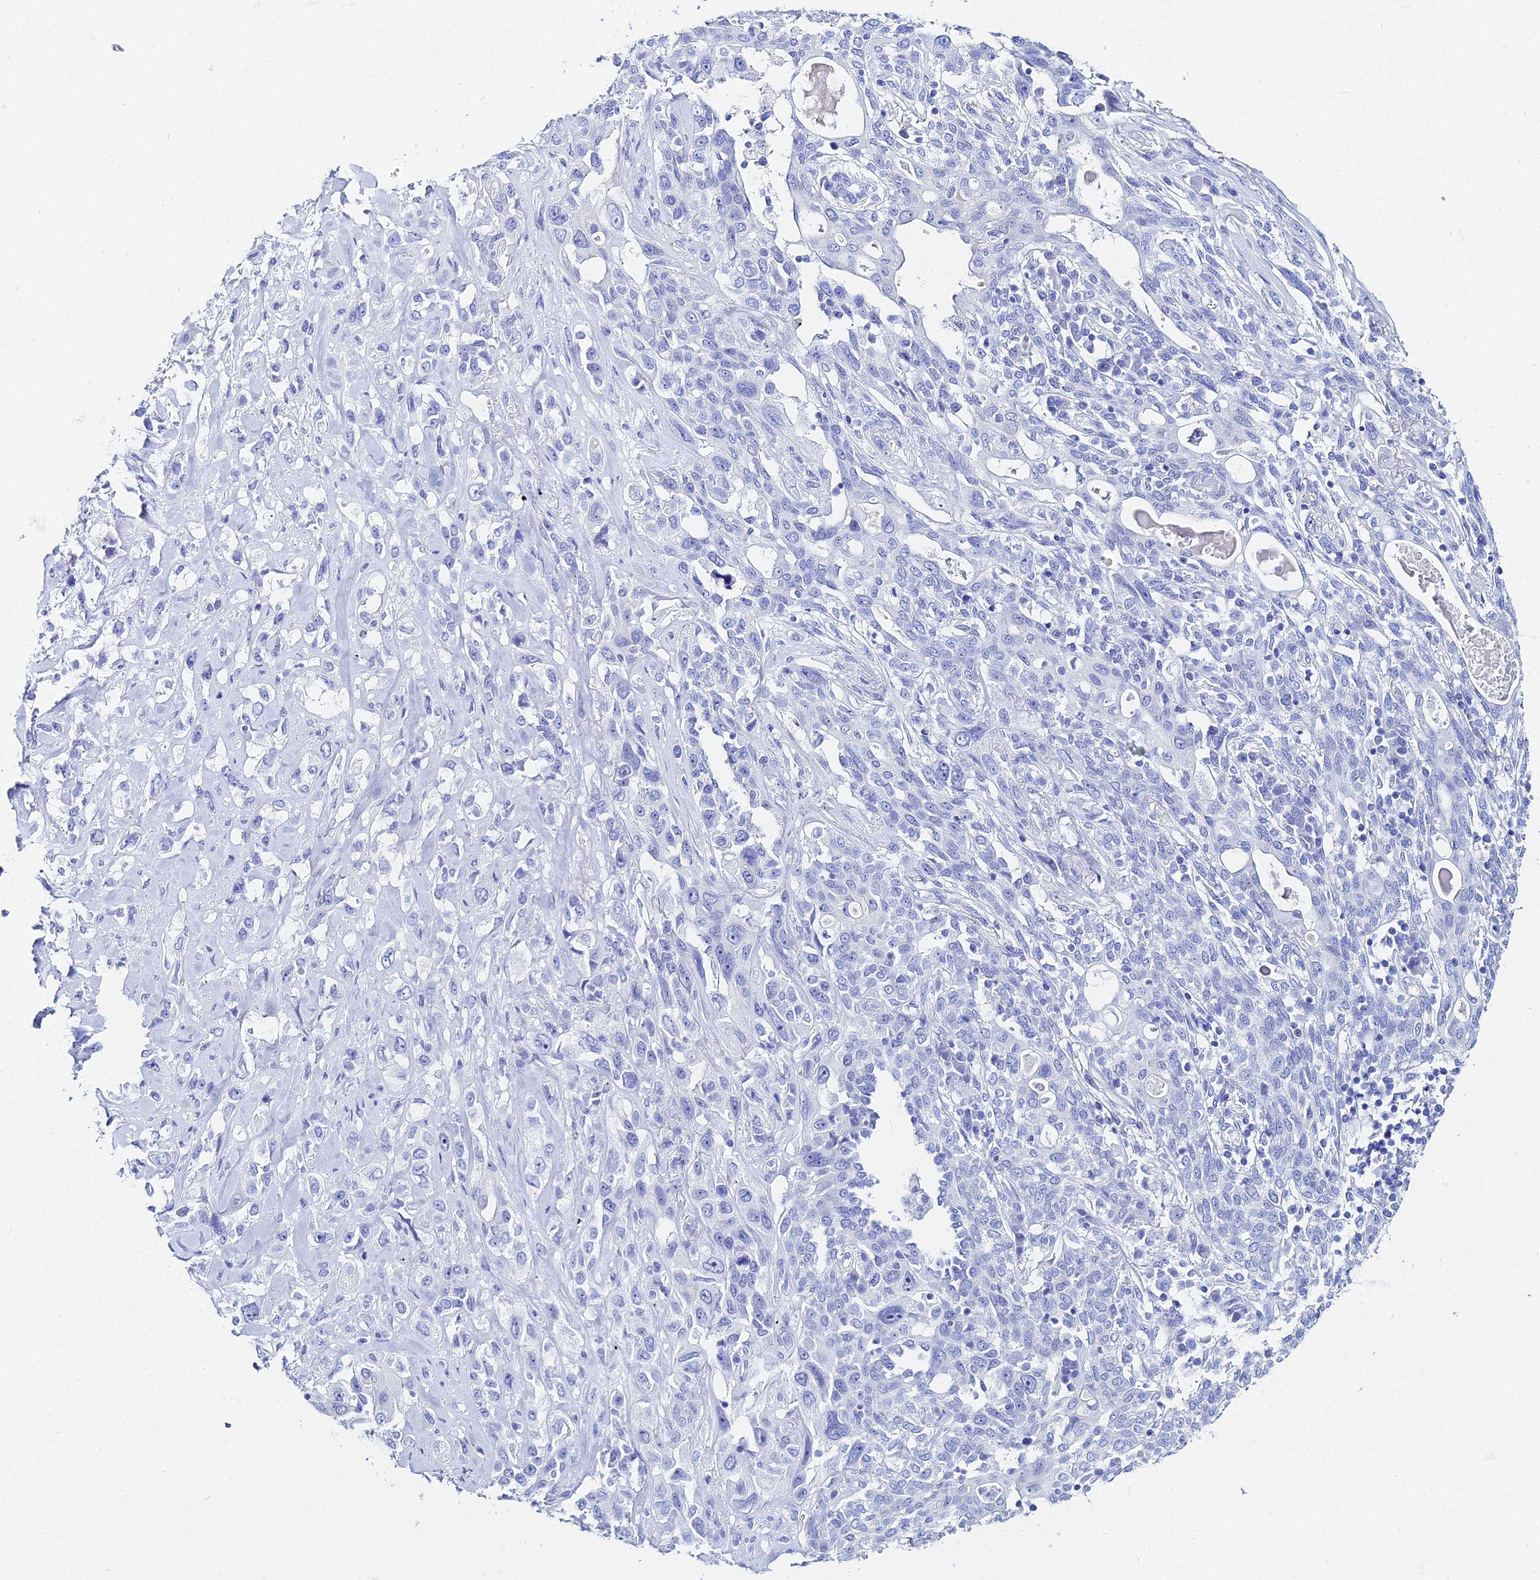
{"staining": {"intensity": "negative", "quantity": "none", "location": "none"}, "tissue": "lung cancer", "cell_type": "Tumor cells", "image_type": "cancer", "snomed": [{"axis": "morphology", "description": "Squamous cell carcinoma, NOS"}, {"axis": "topography", "description": "Lung"}], "caption": "Micrograph shows no protein positivity in tumor cells of squamous cell carcinoma (lung) tissue.", "gene": "HSPA1L", "patient": {"sex": "female", "age": 70}}